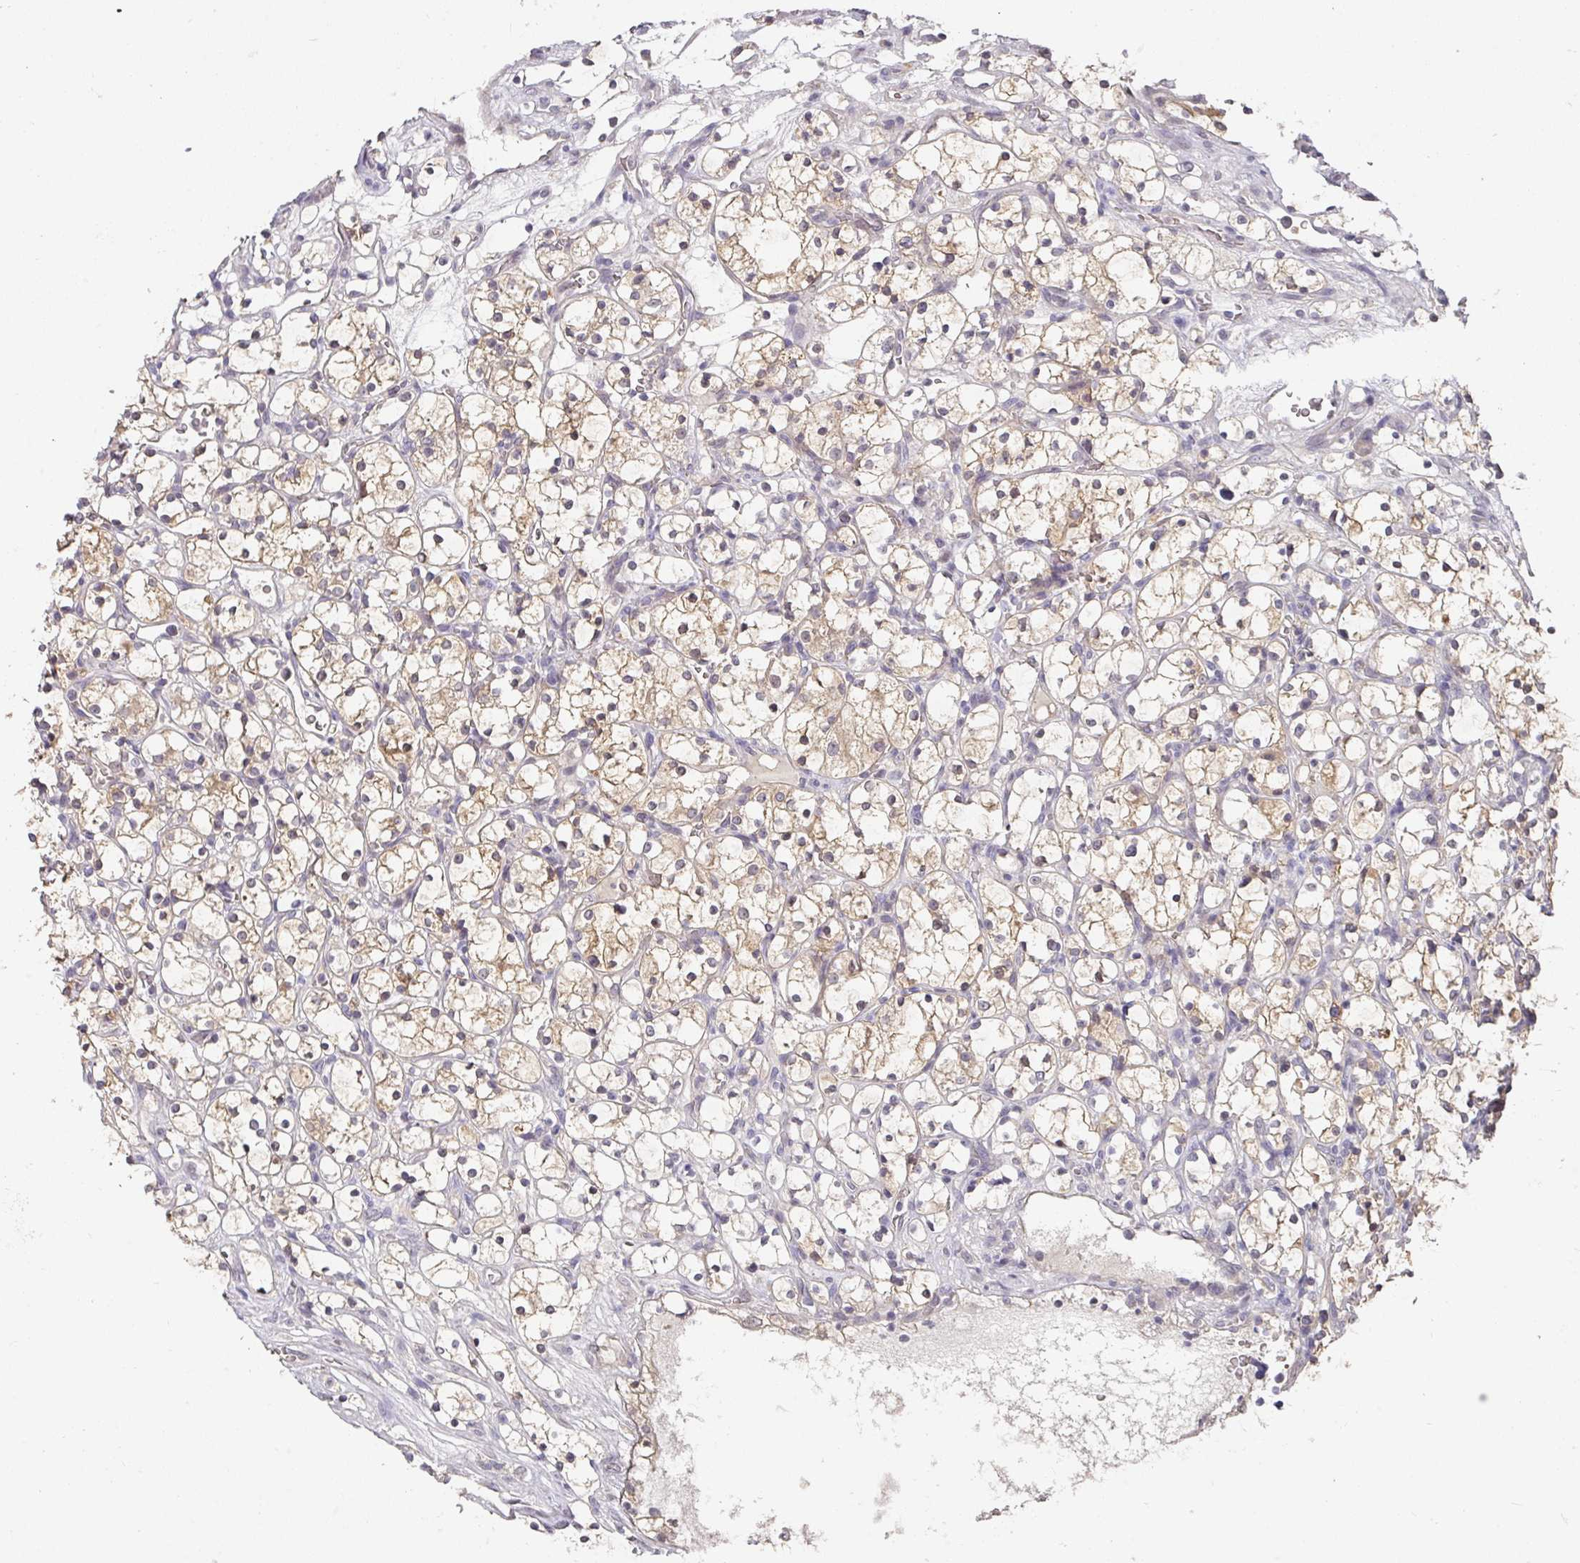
{"staining": {"intensity": "moderate", "quantity": "25%-75%", "location": "cytoplasmic/membranous"}, "tissue": "renal cancer", "cell_type": "Tumor cells", "image_type": "cancer", "snomed": [{"axis": "morphology", "description": "Adenocarcinoma, NOS"}, {"axis": "topography", "description": "Kidney"}], "caption": "Protein staining of adenocarcinoma (renal) tissue shows moderate cytoplasmic/membranous expression in about 25%-75% of tumor cells. The protein of interest is stained brown, and the nuclei are stained in blue (DAB (3,3'-diaminobenzidine) IHC with brightfield microscopy, high magnification).", "gene": "FOXN4", "patient": {"sex": "female", "age": 69}}